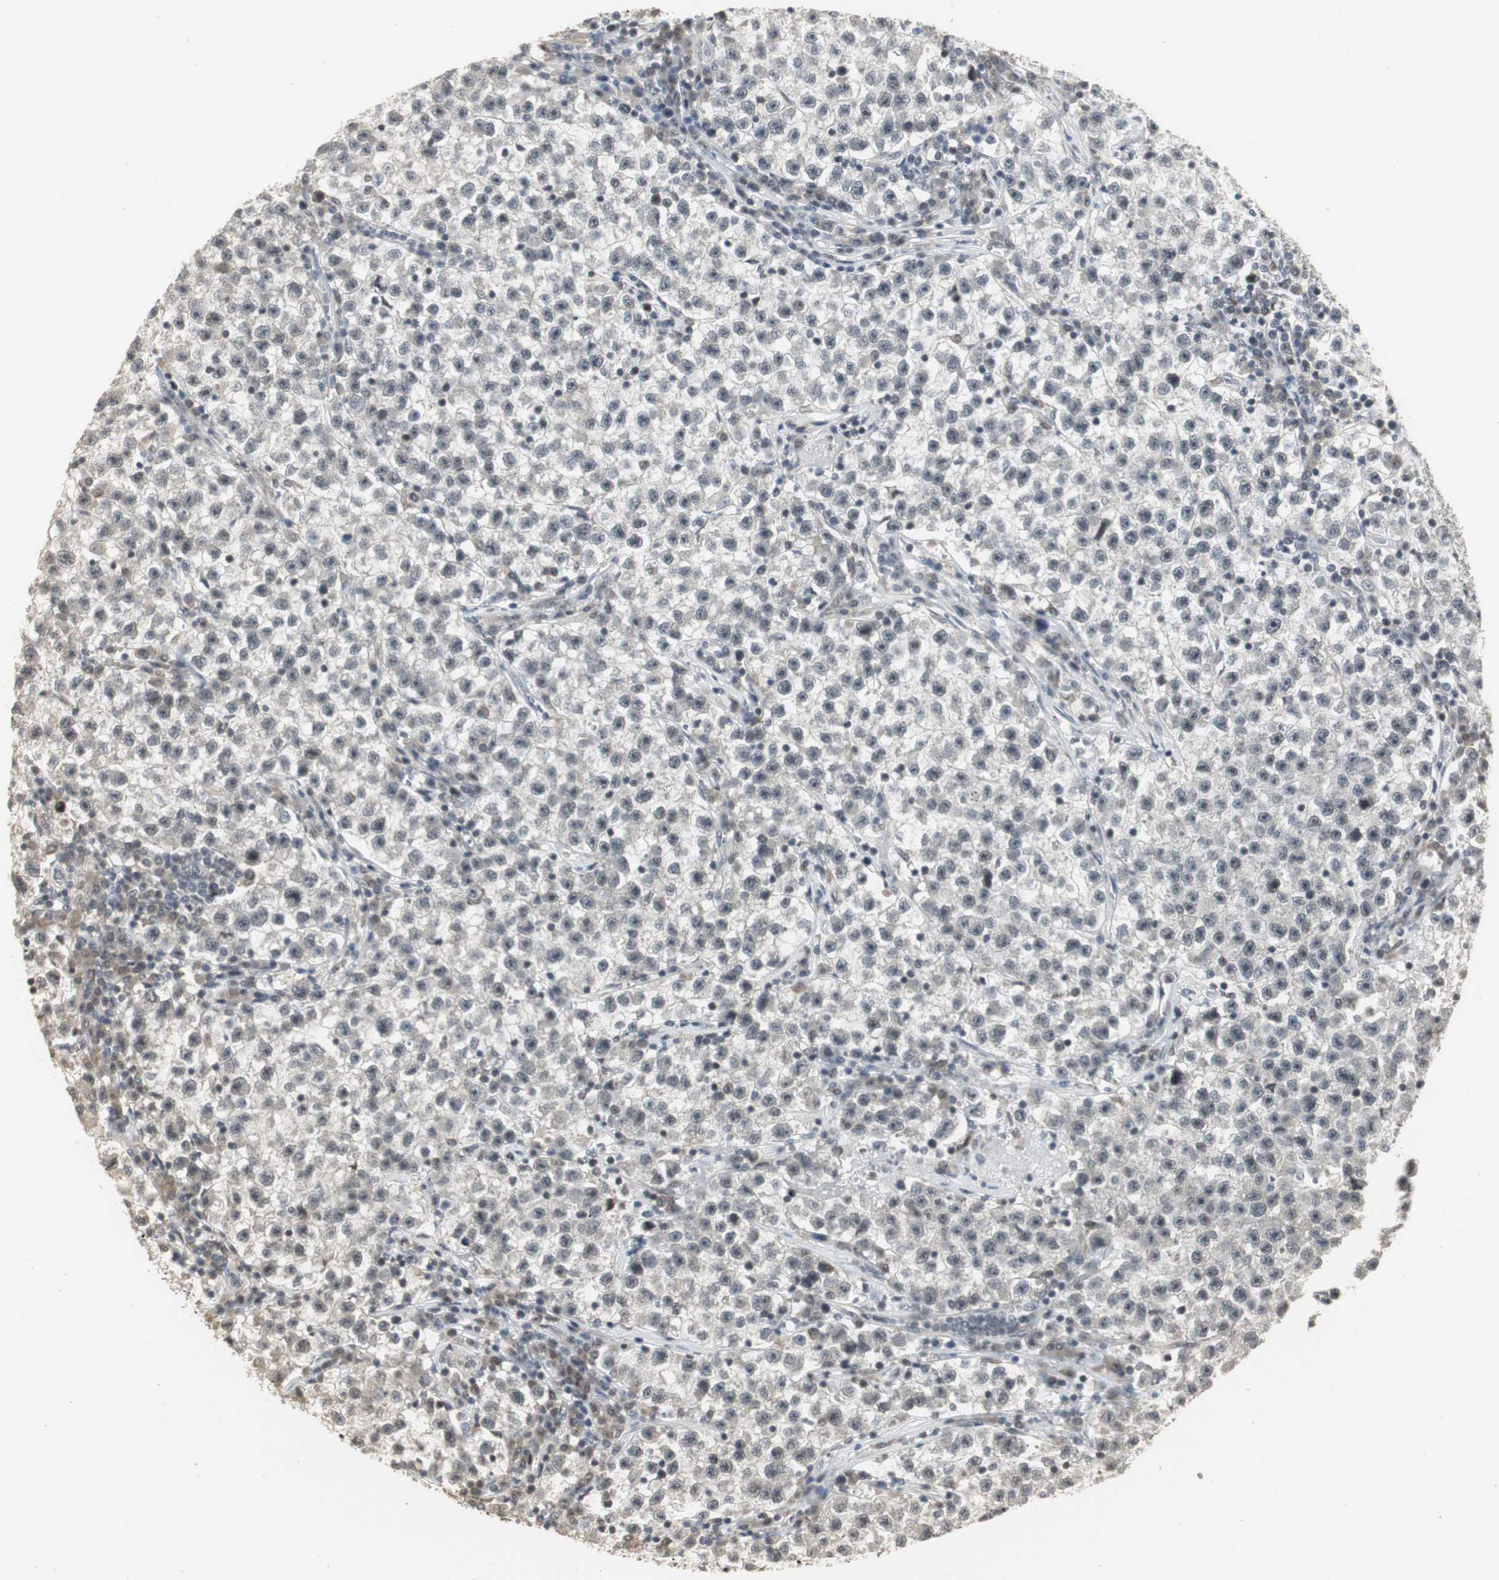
{"staining": {"intensity": "negative", "quantity": "none", "location": "none"}, "tissue": "testis cancer", "cell_type": "Tumor cells", "image_type": "cancer", "snomed": [{"axis": "morphology", "description": "Seminoma, NOS"}, {"axis": "topography", "description": "Testis"}], "caption": "High magnification brightfield microscopy of seminoma (testis) stained with DAB (brown) and counterstained with hematoxylin (blue): tumor cells show no significant staining.", "gene": "ELOA", "patient": {"sex": "male", "age": 22}}